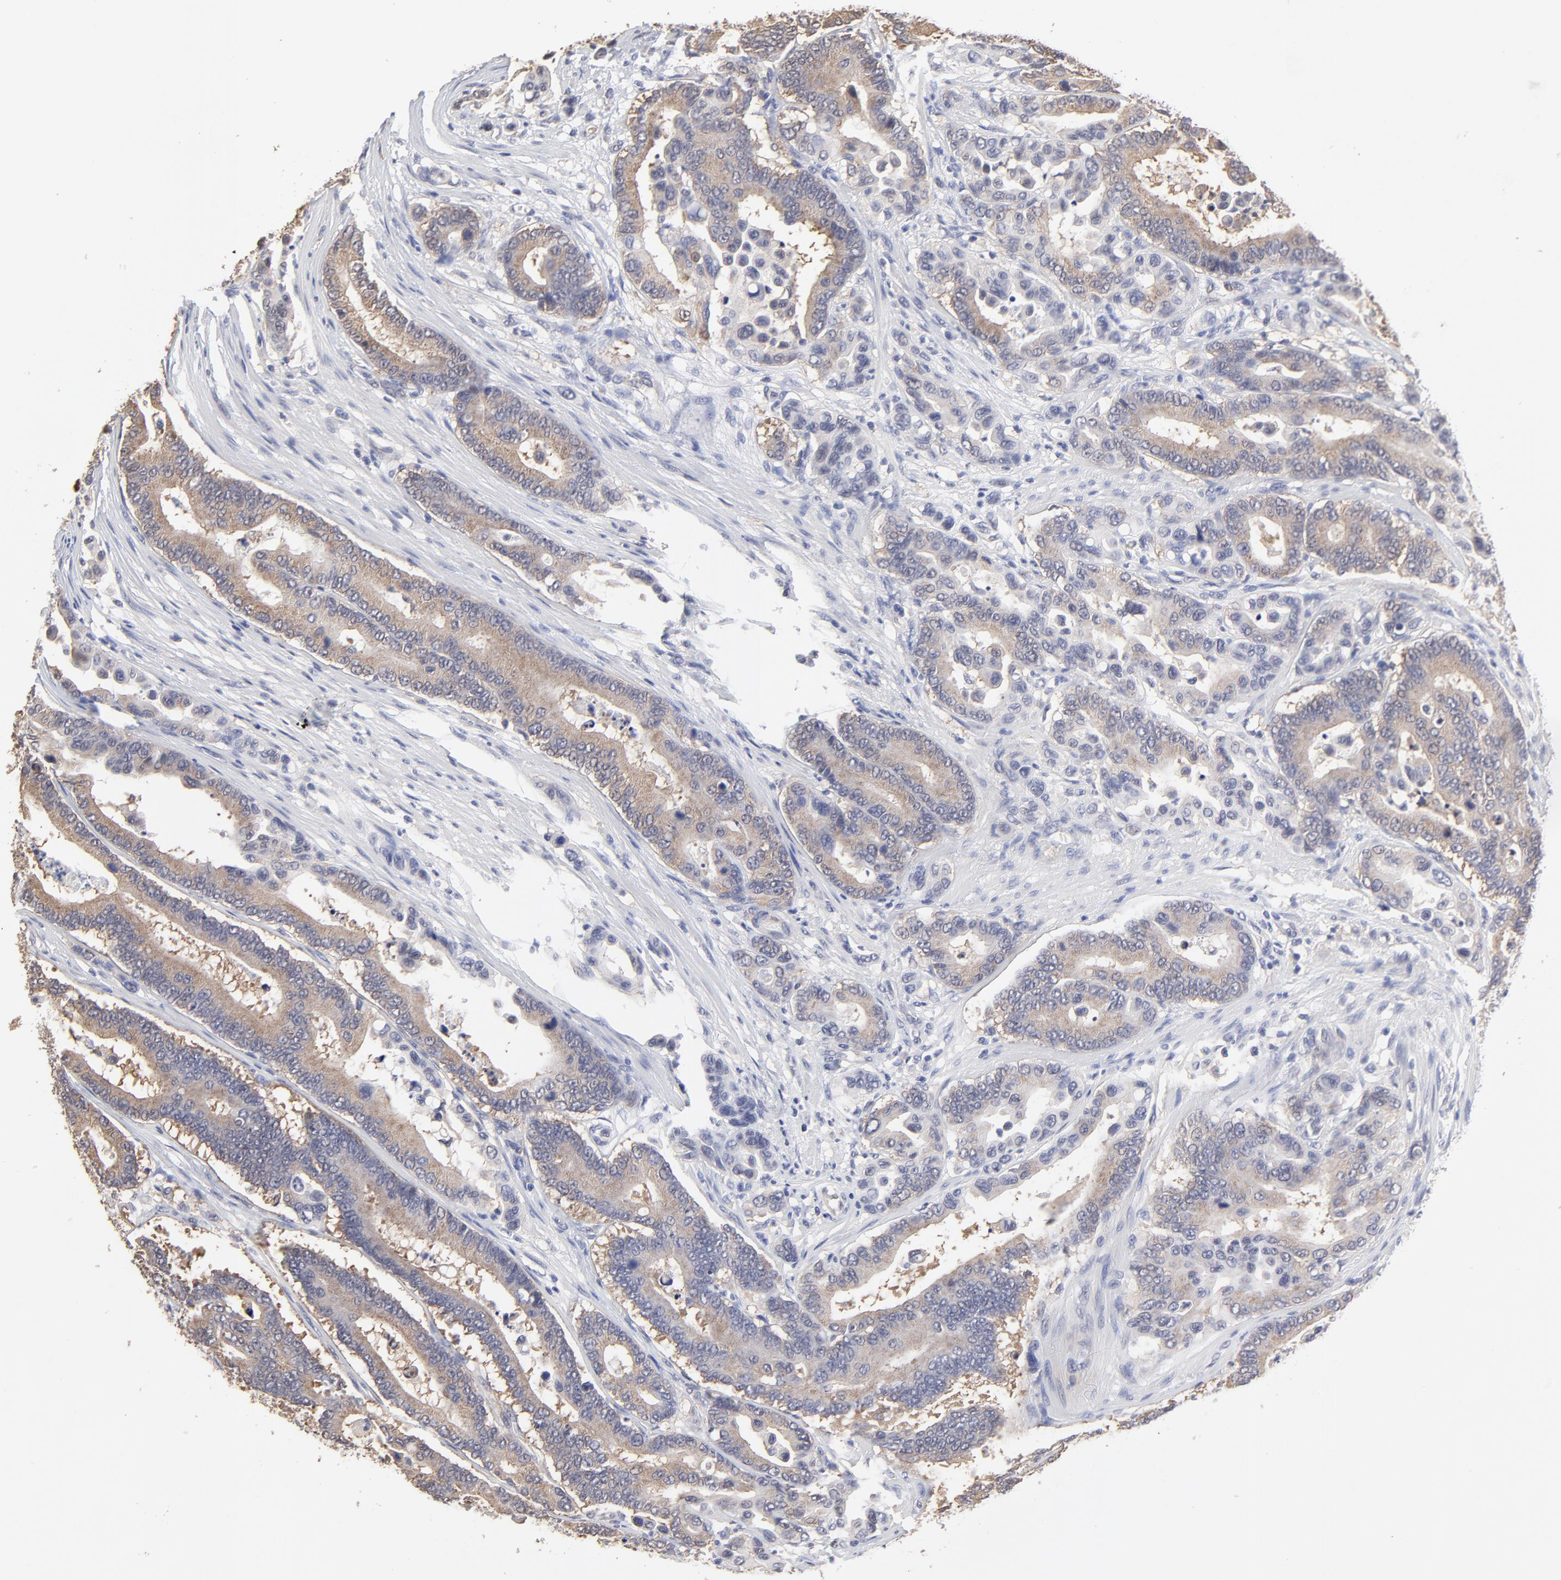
{"staining": {"intensity": "moderate", "quantity": ">75%", "location": "cytoplasmic/membranous"}, "tissue": "colorectal cancer", "cell_type": "Tumor cells", "image_type": "cancer", "snomed": [{"axis": "morphology", "description": "Normal tissue, NOS"}, {"axis": "morphology", "description": "Adenocarcinoma, NOS"}, {"axis": "topography", "description": "Colon"}], "caption": "The histopathology image demonstrates immunohistochemical staining of colorectal adenocarcinoma. There is moderate cytoplasmic/membranous staining is seen in approximately >75% of tumor cells.", "gene": "CCT2", "patient": {"sex": "male", "age": 82}}